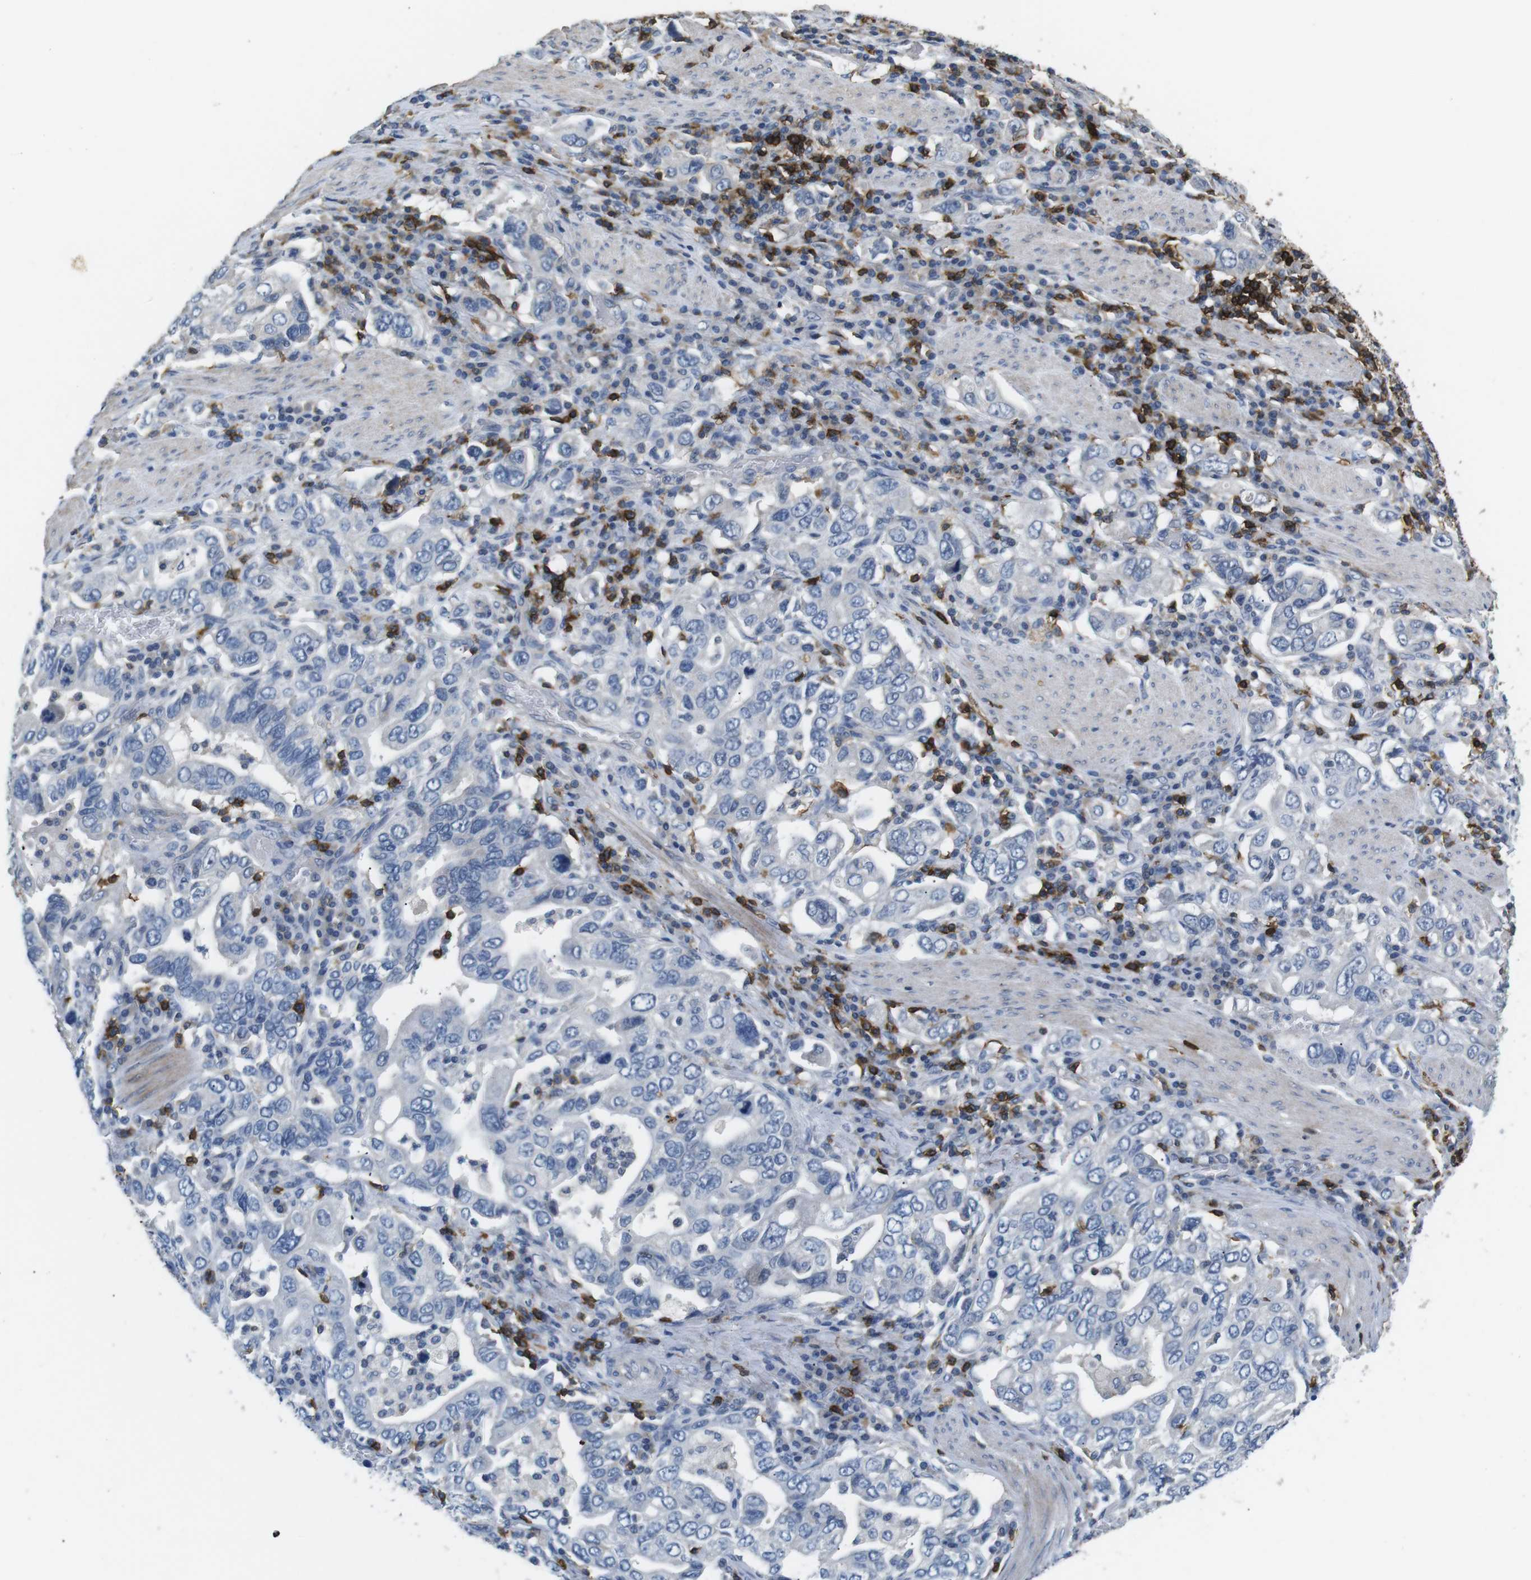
{"staining": {"intensity": "negative", "quantity": "none", "location": "none"}, "tissue": "stomach cancer", "cell_type": "Tumor cells", "image_type": "cancer", "snomed": [{"axis": "morphology", "description": "Adenocarcinoma, NOS"}, {"axis": "topography", "description": "Stomach, upper"}], "caption": "Immunohistochemistry photomicrograph of human stomach cancer stained for a protein (brown), which demonstrates no positivity in tumor cells. (Stains: DAB immunohistochemistry with hematoxylin counter stain, Microscopy: brightfield microscopy at high magnification).", "gene": "CD6", "patient": {"sex": "male", "age": 62}}